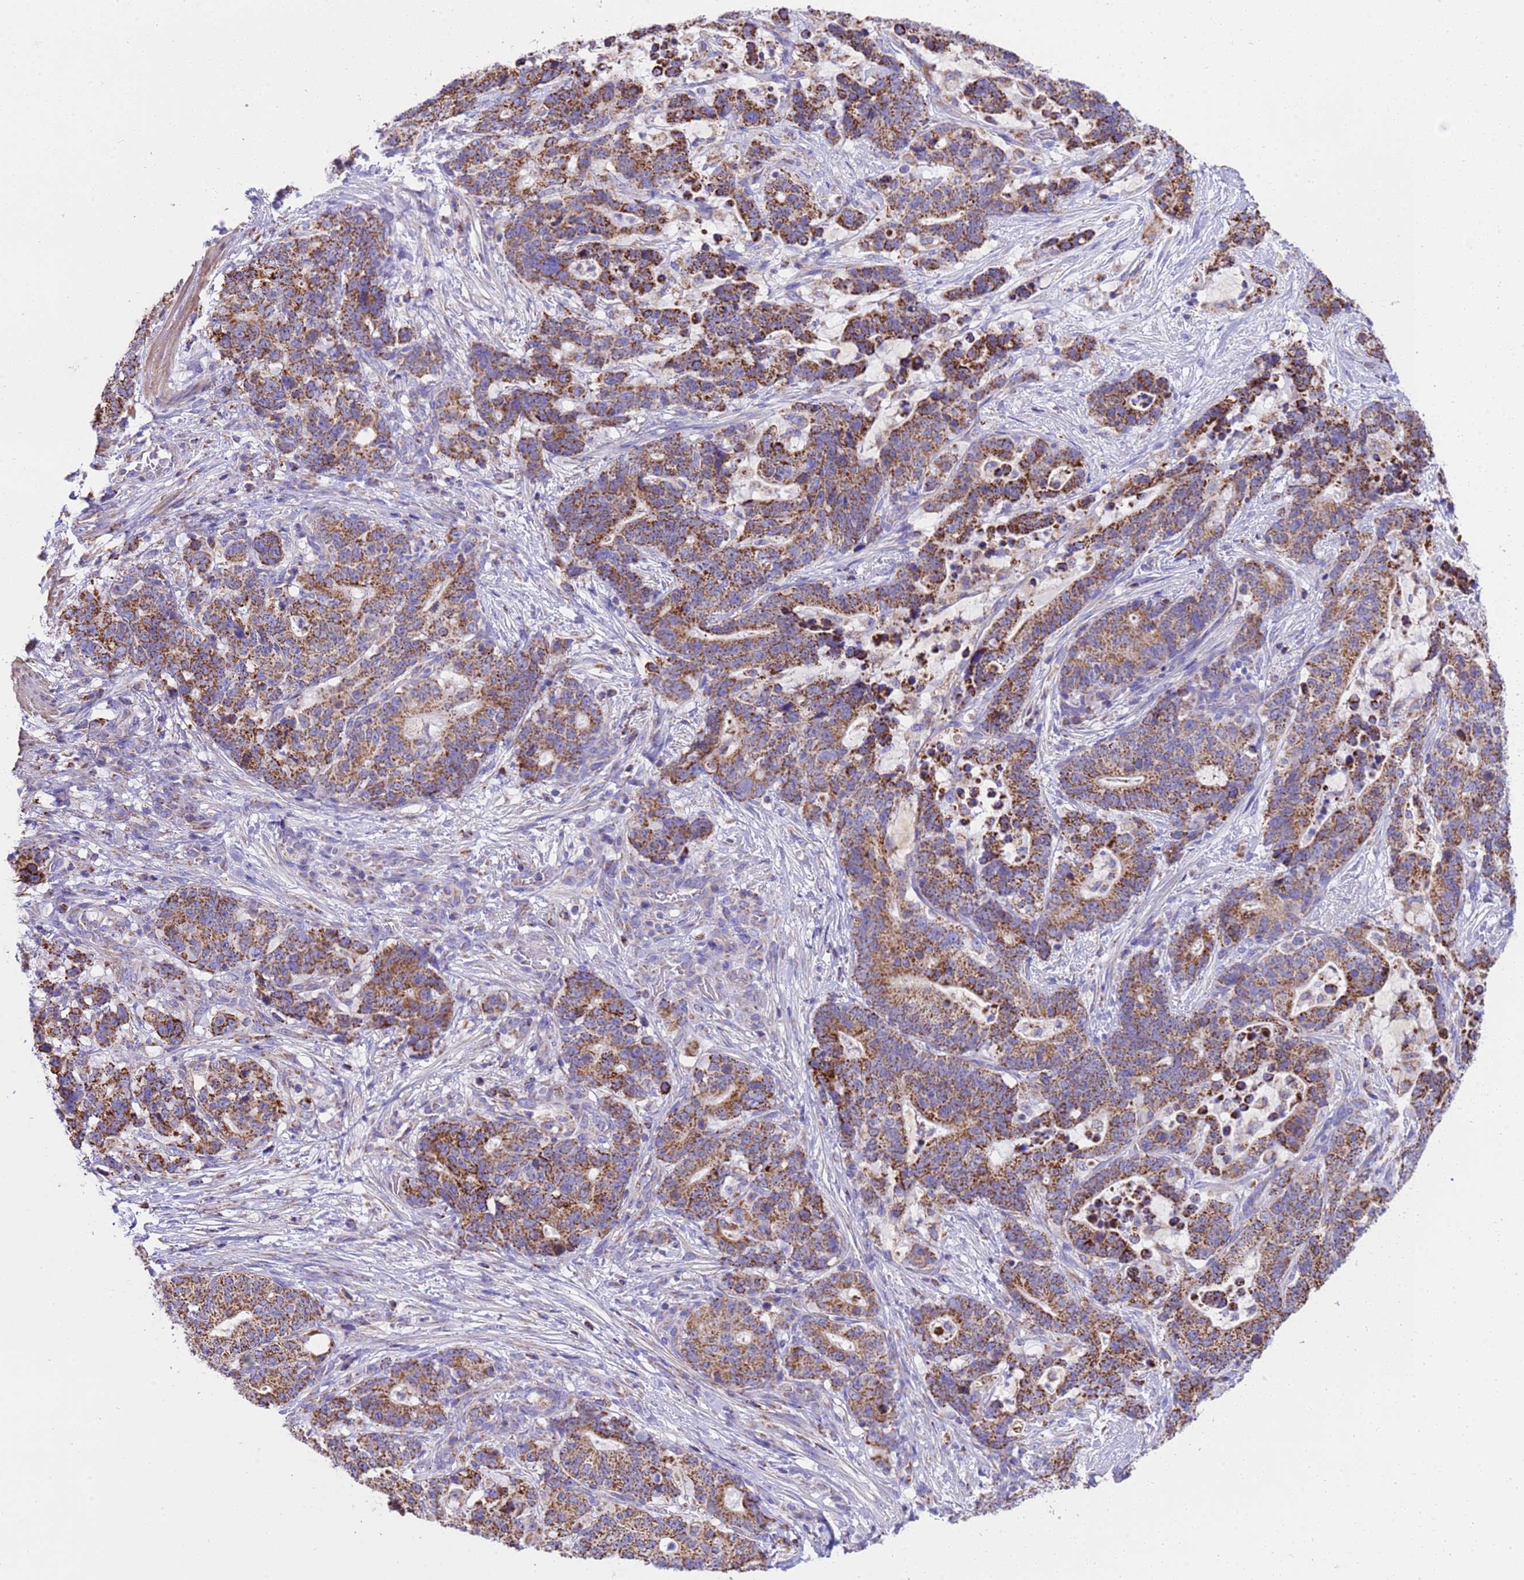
{"staining": {"intensity": "strong", "quantity": ">75%", "location": "cytoplasmic/membranous"}, "tissue": "stomach cancer", "cell_type": "Tumor cells", "image_type": "cancer", "snomed": [{"axis": "morphology", "description": "Normal tissue, NOS"}, {"axis": "morphology", "description": "Adenocarcinoma, NOS"}, {"axis": "topography", "description": "Stomach"}], "caption": "Protein analysis of adenocarcinoma (stomach) tissue shows strong cytoplasmic/membranous expression in about >75% of tumor cells.", "gene": "RNF165", "patient": {"sex": "female", "age": 64}}